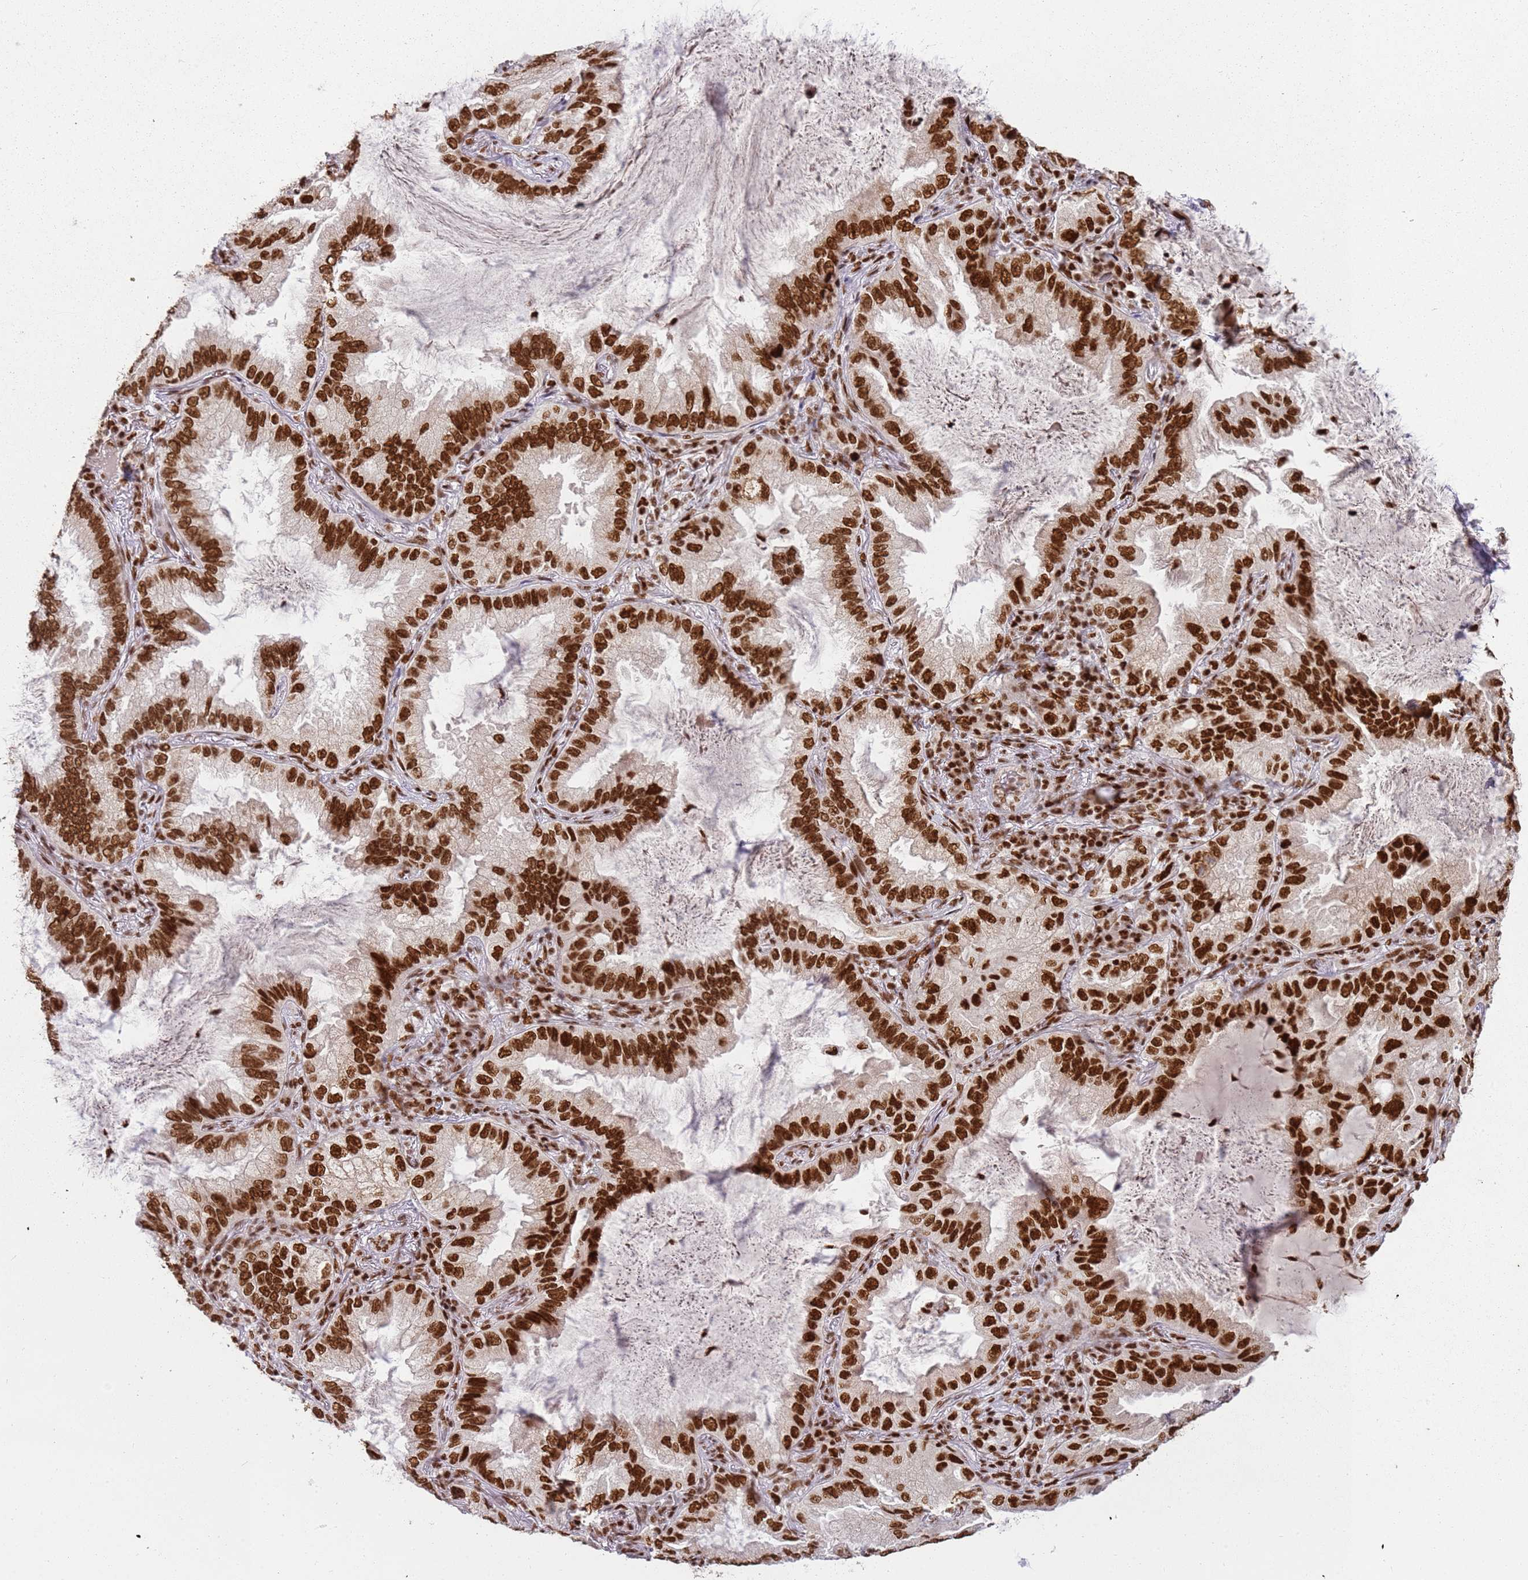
{"staining": {"intensity": "strong", "quantity": ">75%", "location": "nuclear"}, "tissue": "lung cancer", "cell_type": "Tumor cells", "image_type": "cancer", "snomed": [{"axis": "morphology", "description": "Adenocarcinoma, NOS"}, {"axis": "topography", "description": "Lung"}], "caption": "Immunohistochemical staining of lung adenocarcinoma displays high levels of strong nuclear protein staining in about >75% of tumor cells.", "gene": "TENT4A", "patient": {"sex": "female", "age": 69}}